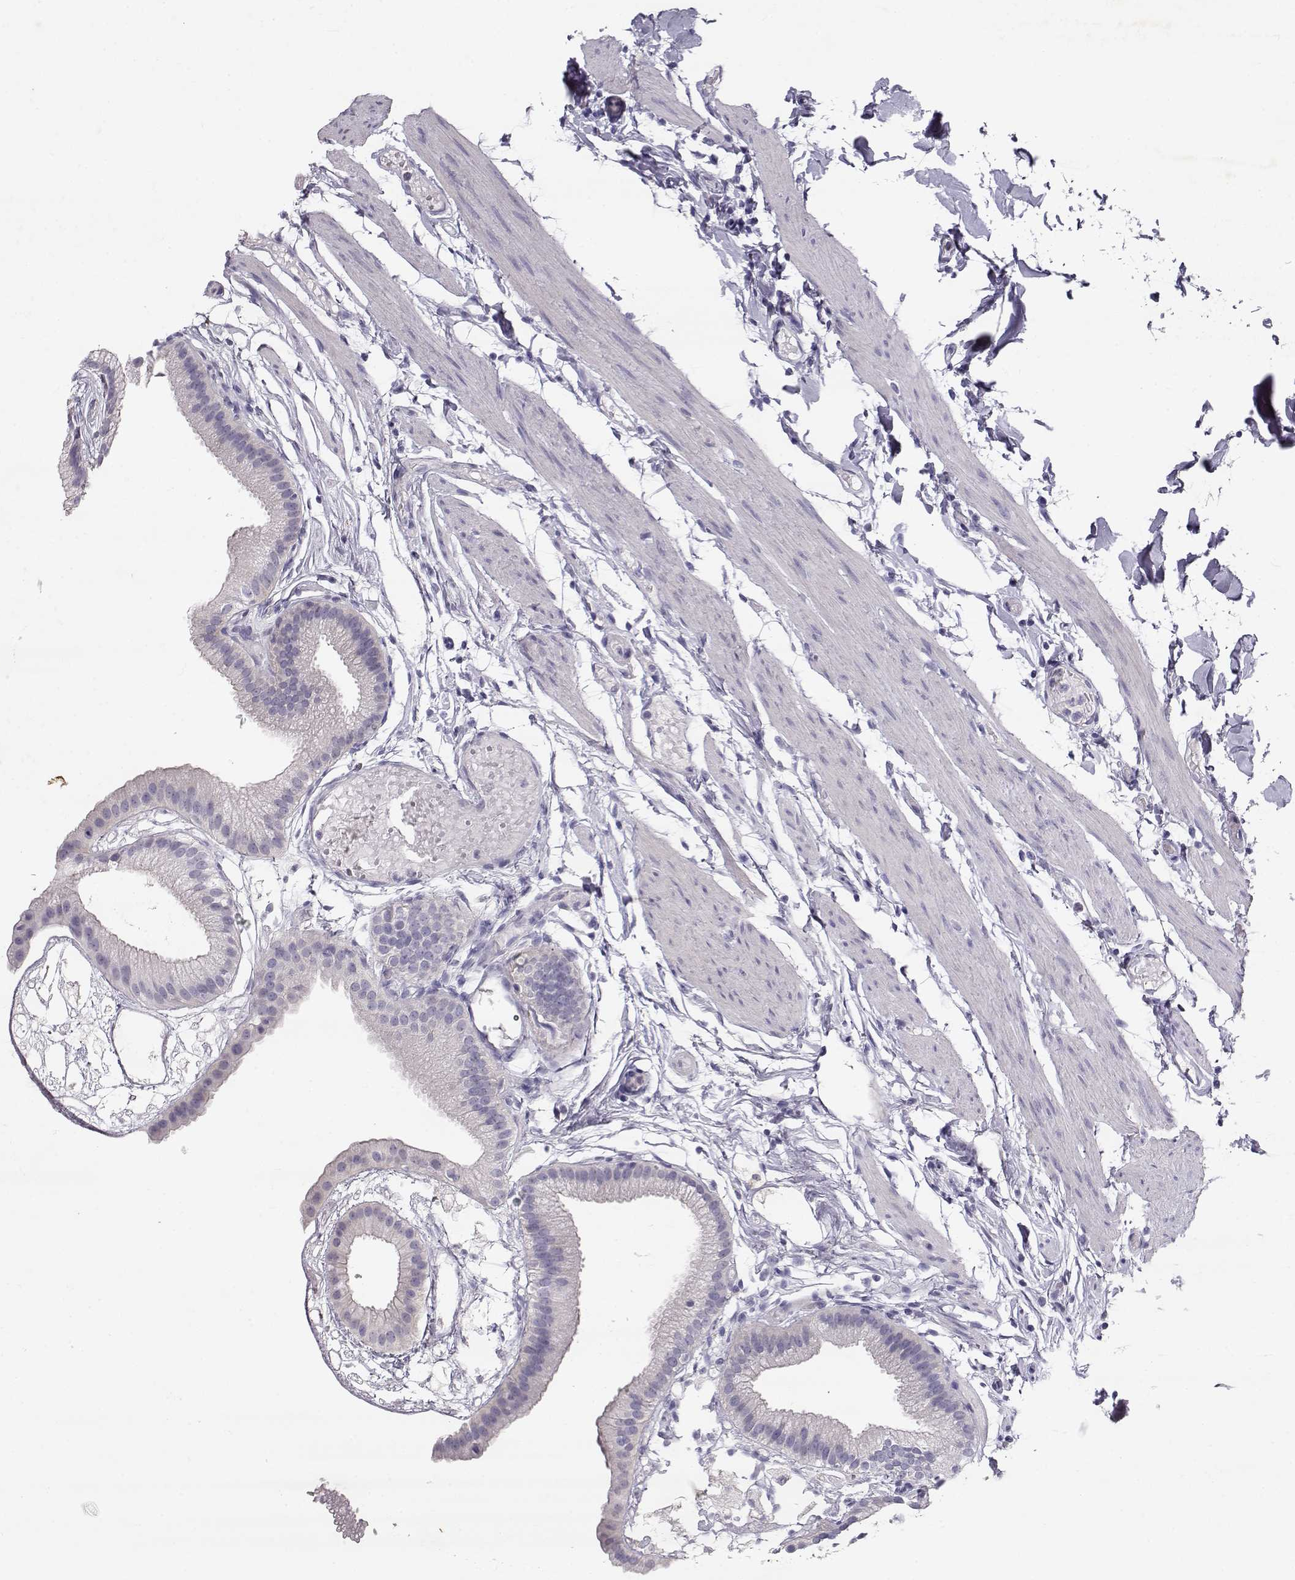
{"staining": {"intensity": "negative", "quantity": "none", "location": "none"}, "tissue": "gallbladder", "cell_type": "Glandular cells", "image_type": "normal", "snomed": [{"axis": "morphology", "description": "Normal tissue, NOS"}, {"axis": "topography", "description": "Gallbladder"}], "caption": "This is an IHC photomicrograph of benign human gallbladder. There is no positivity in glandular cells.", "gene": "RD3", "patient": {"sex": "female", "age": 45}}